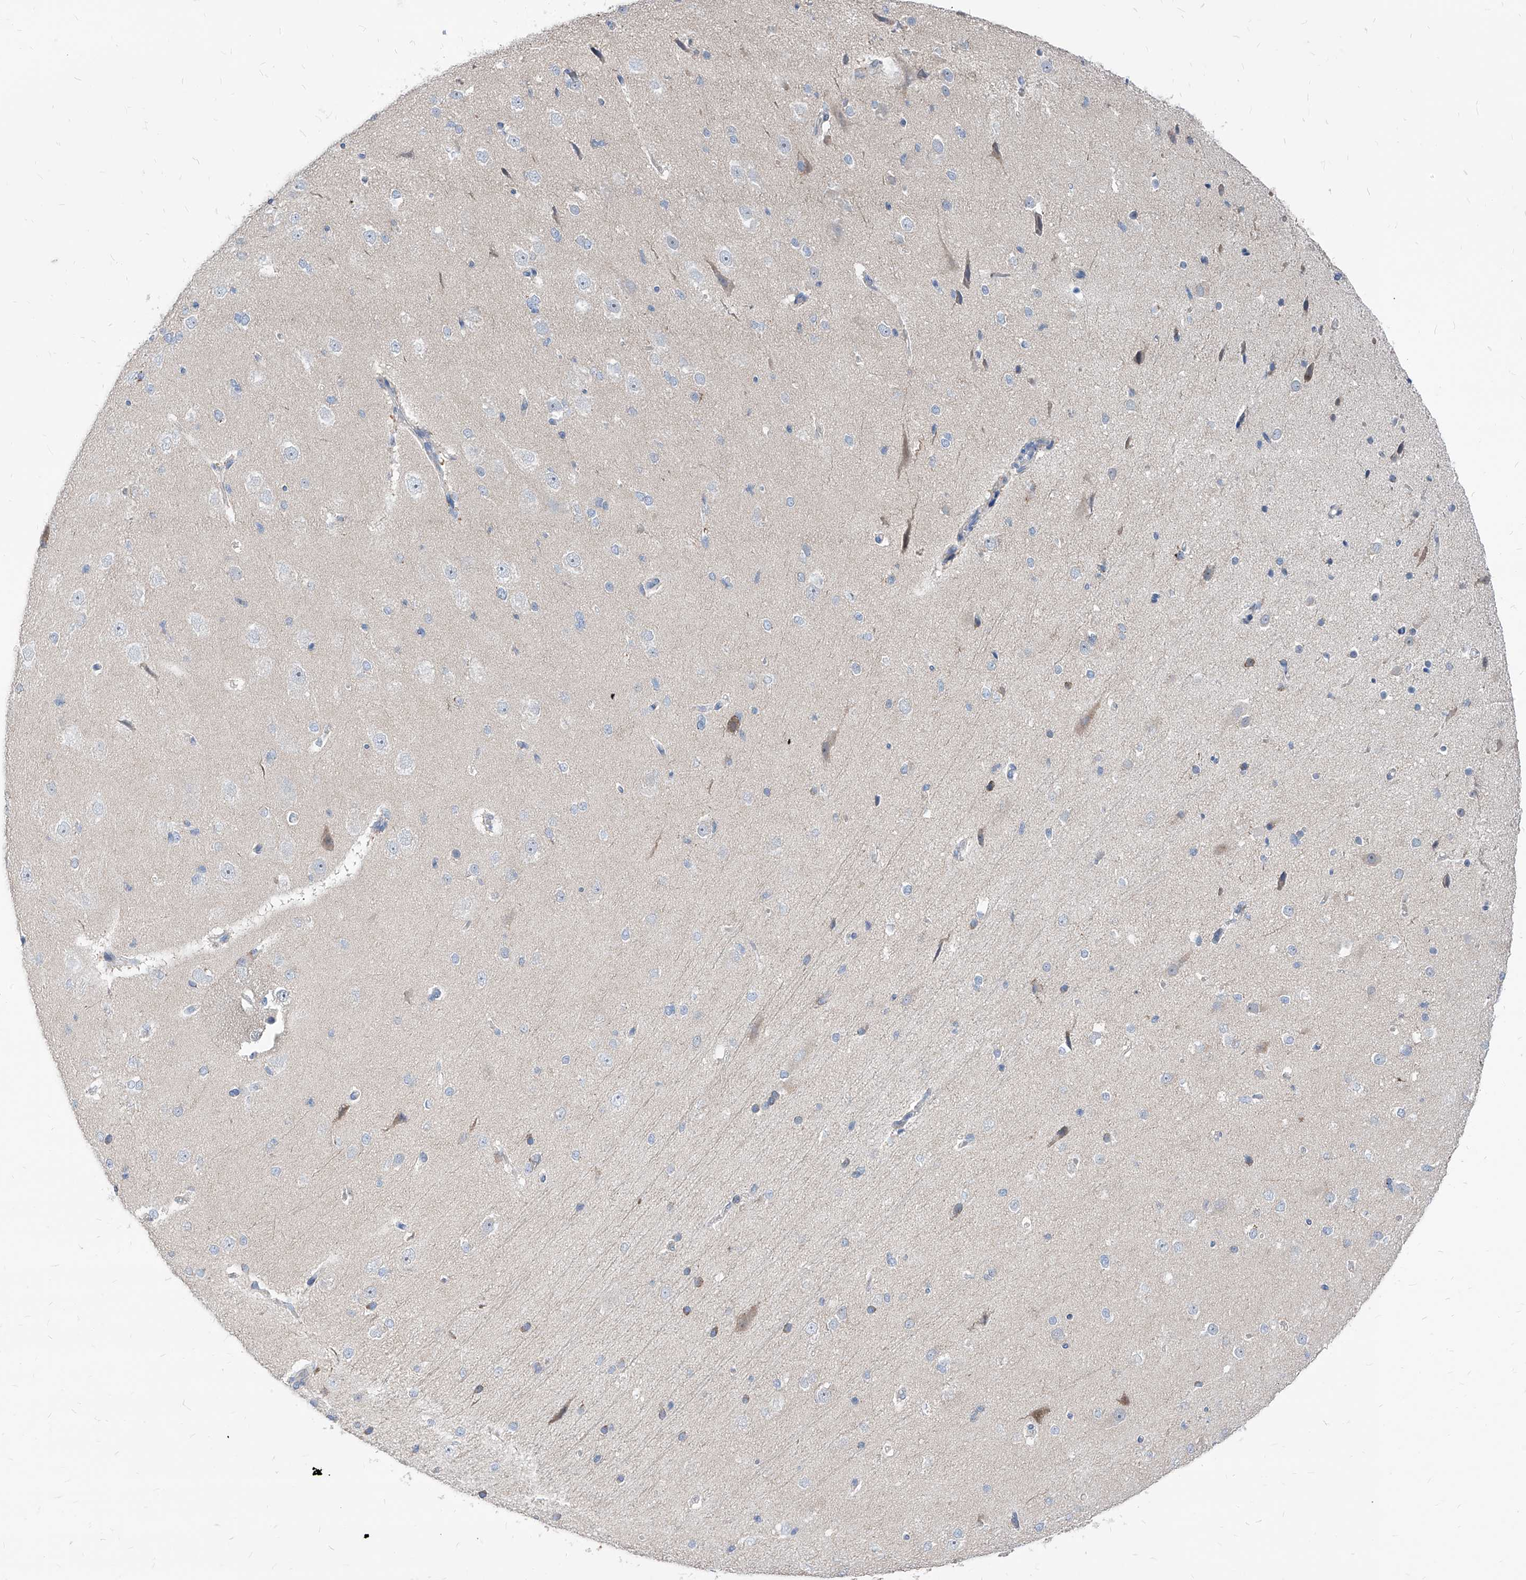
{"staining": {"intensity": "negative", "quantity": "none", "location": "none"}, "tissue": "cerebral cortex", "cell_type": "Endothelial cells", "image_type": "normal", "snomed": [{"axis": "morphology", "description": "Normal tissue, NOS"}, {"axis": "morphology", "description": "Developmental malformation"}, {"axis": "topography", "description": "Cerebral cortex"}], "caption": "Immunohistochemical staining of unremarkable human cerebral cortex reveals no significant positivity in endothelial cells.", "gene": "AGPS", "patient": {"sex": "female", "age": 30}}